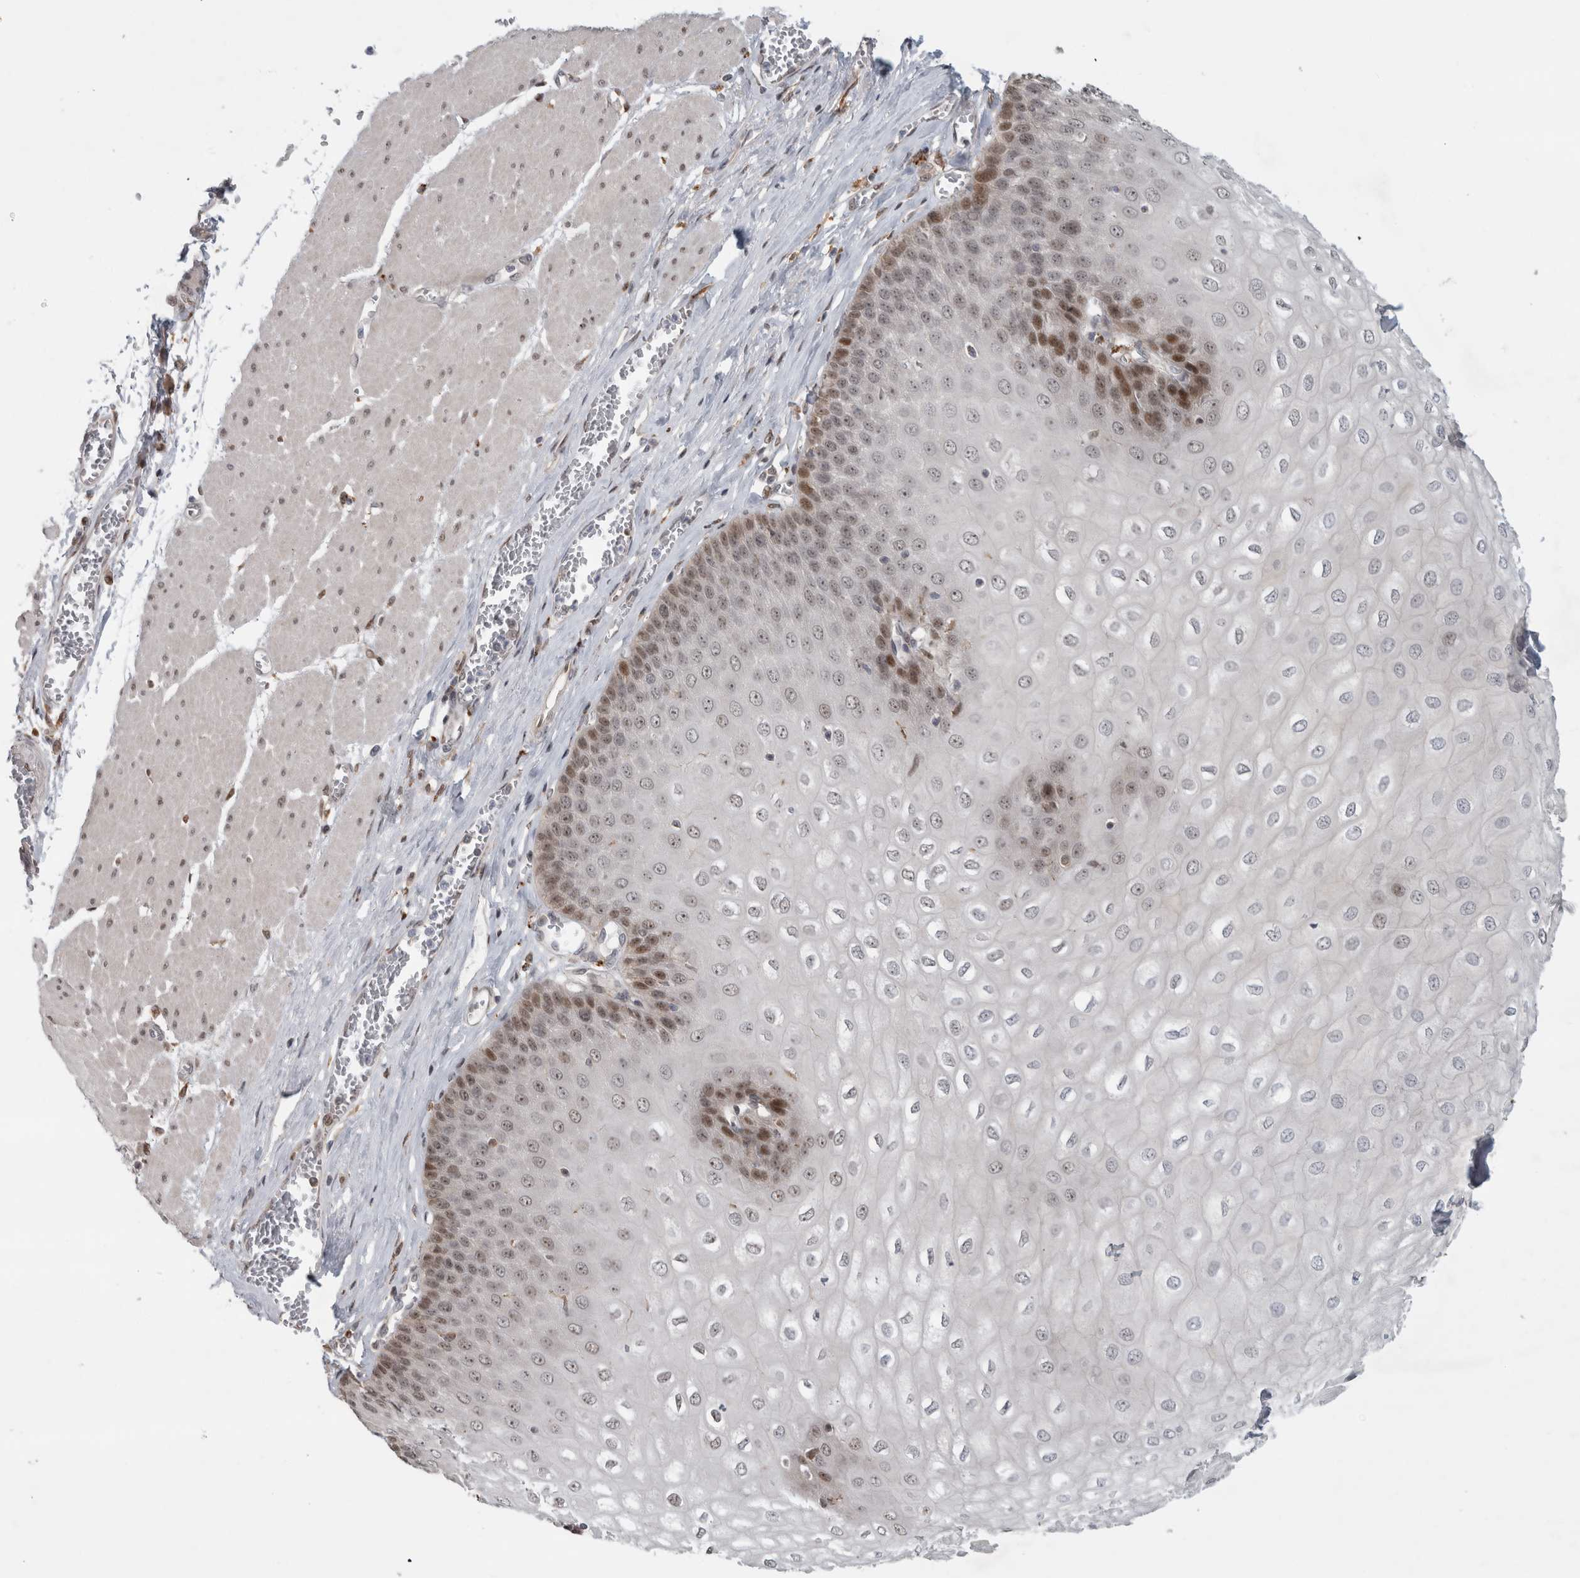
{"staining": {"intensity": "moderate", "quantity": ">75%", "location": "nuclear"}, "tissue": "esophagus", "cell_type": "Squamous epithelial cells", "image_type": "normal", "snomed": [{"axis": "morphology", "description": "Normal tissue, NOS"}, {"axis": "topography", "description": "Esophagus"}], "caption": "Moderate nuclear positivity is identified in about >75% of squamous epithelial cells in unremarkable esophagus.", "gene": "NAB2", "patient": {"sex": "male", "age": 60}}